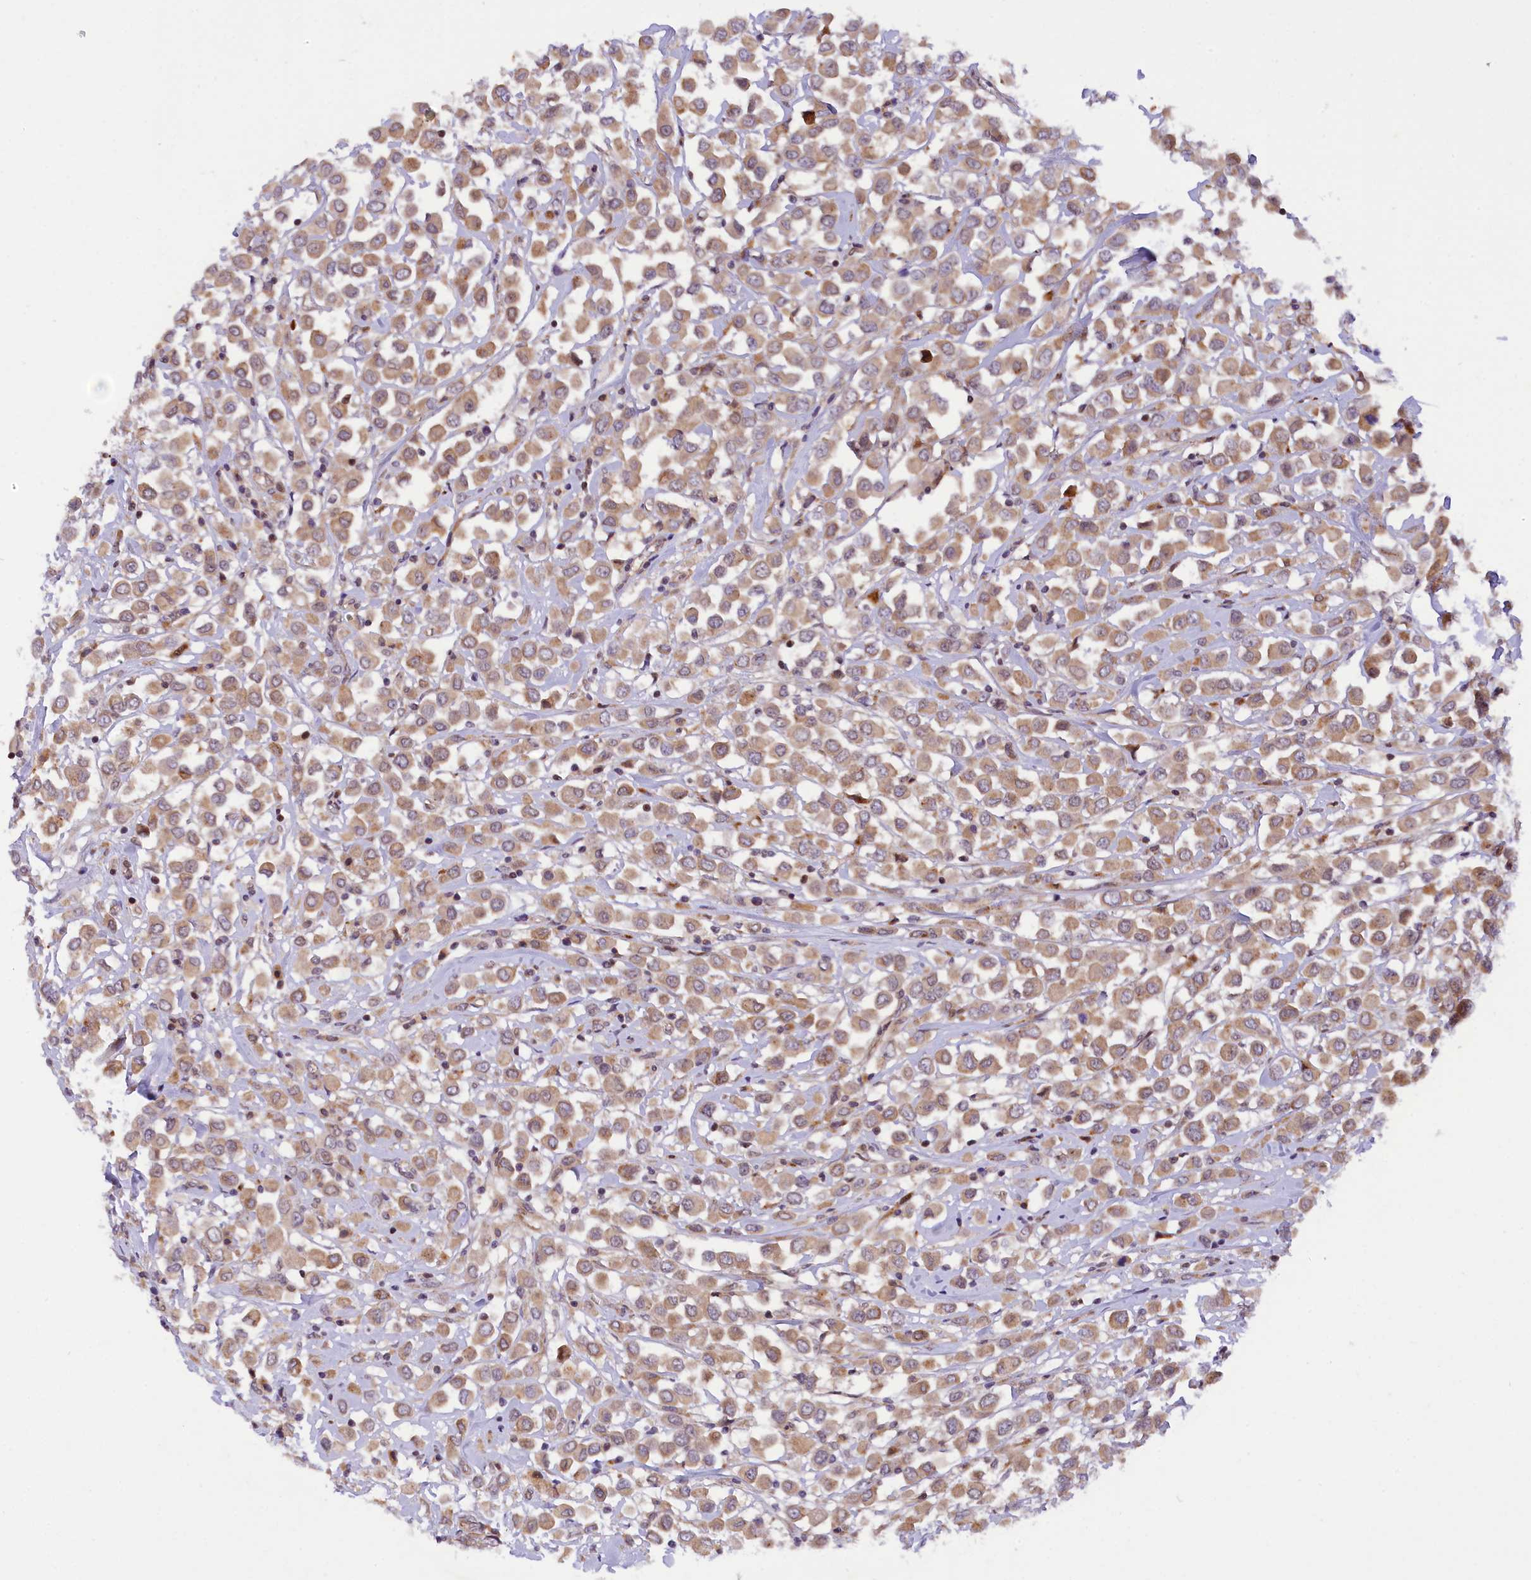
{"staining": {"intensity": "moderate", "quantity": "25%-75%", "location": "cytoplasmic/membranous"}, "tissue": "breast cancer", "cell_type": "Tumor cells", "image_type": "cancer", "snomed": [{"axis": "morphology", "description": "Duct carcinoma"}, {"axis": "topography", "description": "Breast"}], "caption": "Immunohistochemical staining of human infiltrating ductal carcinoma (breast) exhibits moderate cytoplasmic/membranous protein staining in approximately 25%-75% of tumor cells.", "gene": "SAMD4A", "patient": {"sex": "female", "age": 61}}